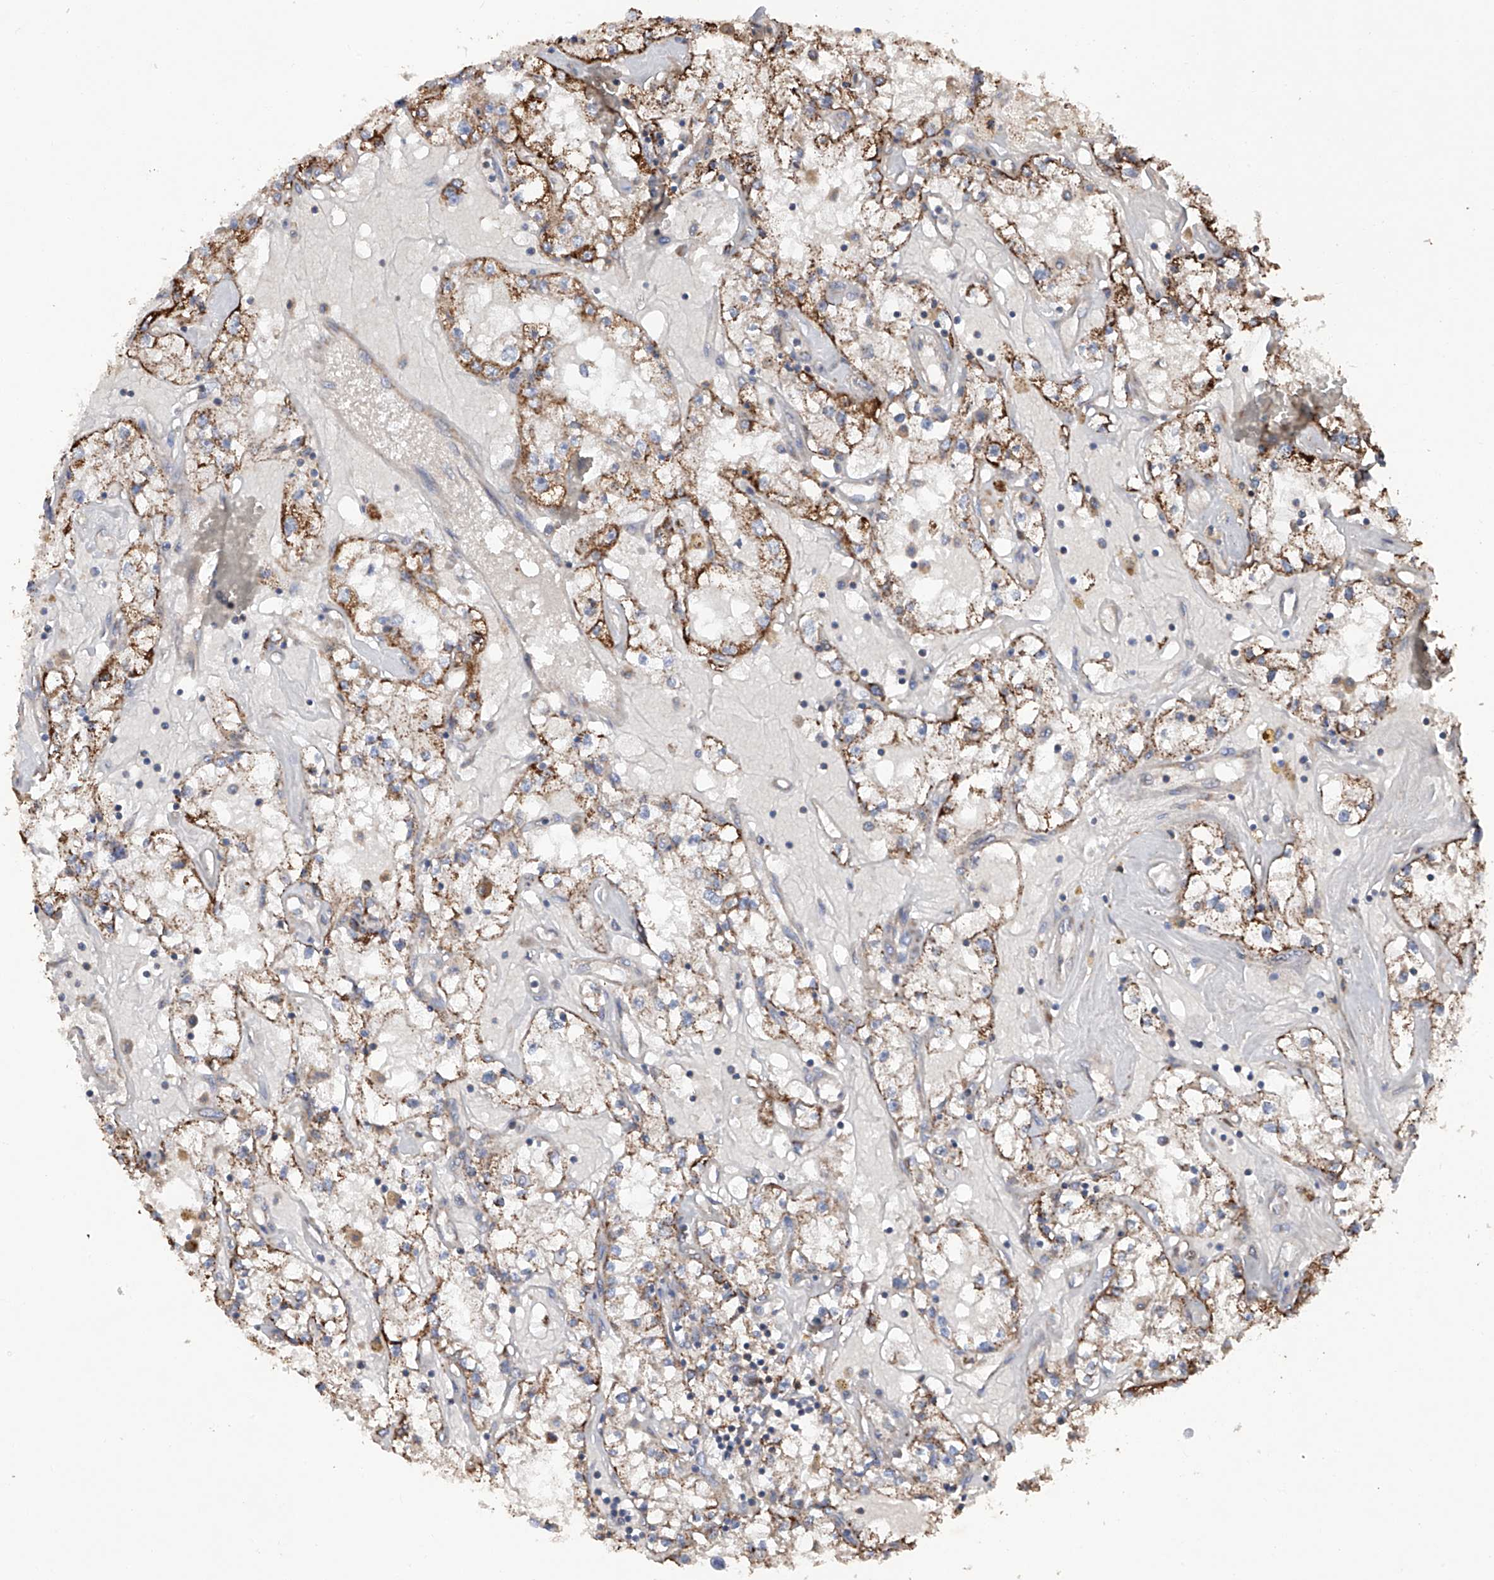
{"staining": {"intensity": "moderate", "quantity": ">75%", "location": "cytoplasmic/membranous"}, "tissue": "renal cancer", "cell_type": "Tumor cells", "image_type": "cancer", "snomed": [{"axis": "morphology", "description": "Adenocarcinoma, NOS"}, {"axis": "topography", "description": "Kidney"}], "caption": "Immunohistochemistry (IHC) histopathology image of adenocarcinoma (renal) stained for a protein (brown), which displays medium levels of moderate cytoplasmic/membranous staining in about >75% of tumor cells.", "gene": "ASCC3", "patient": {"sex": "male", "age": 56}}